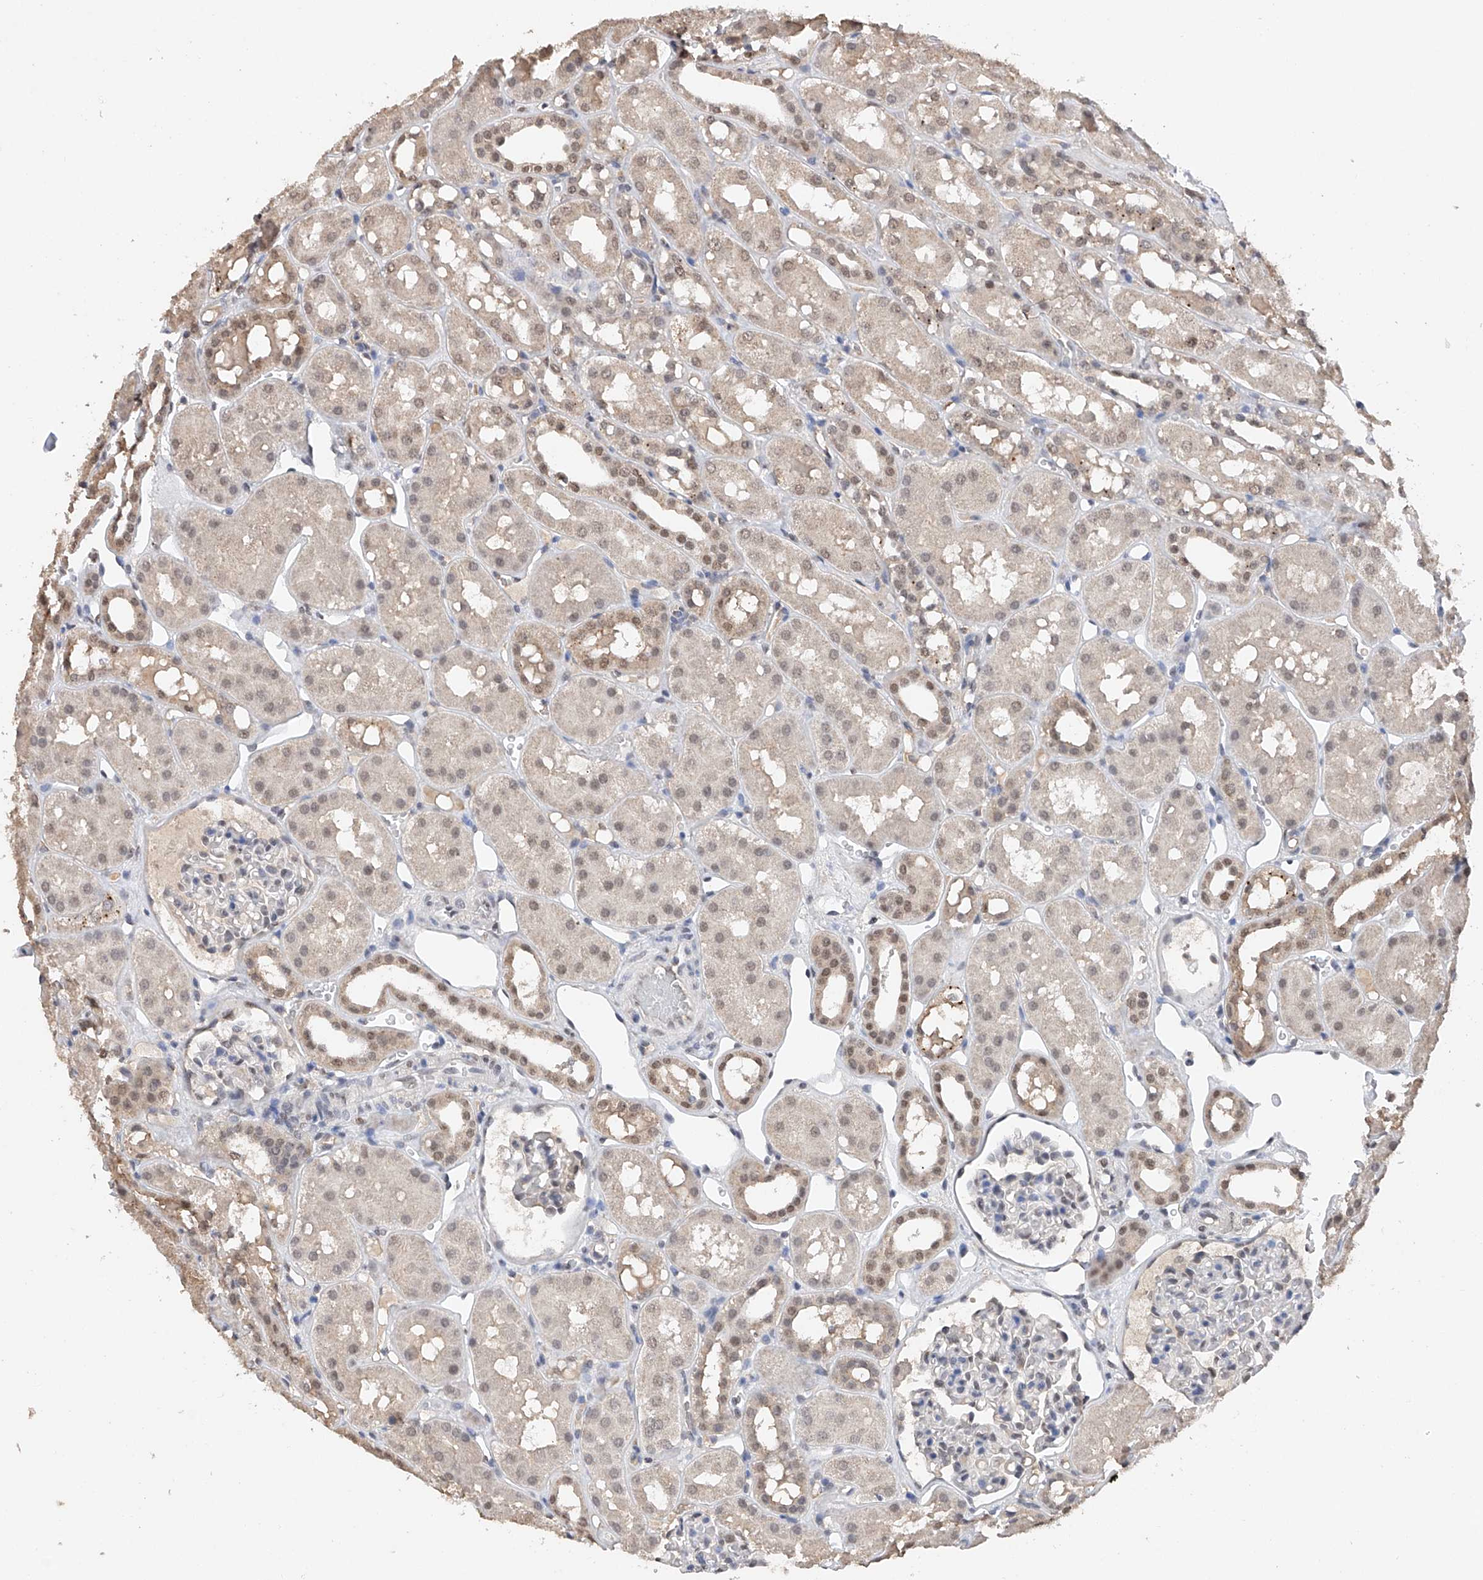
{"staining": {"intensity": "negative", "quantity": "none", "location": "none"}, "tissue": "kidney", "cell_type": "Cells in glomeruli", "image_type": "normal", "snomed": [{"axis": "morphology", "description": "Normal tissue, NOS"}, {"axis": "topography", "description": "Kidney"}], "caption": "High power microscopy micrograph of an IHC micrograph of benign kidney, revealing no significant staining in cells in glomeruli. (IHC, brightfield microscopy, high magnification).", "gene": "DMAP1", "patient": {"sex": "male", "age": 16}}